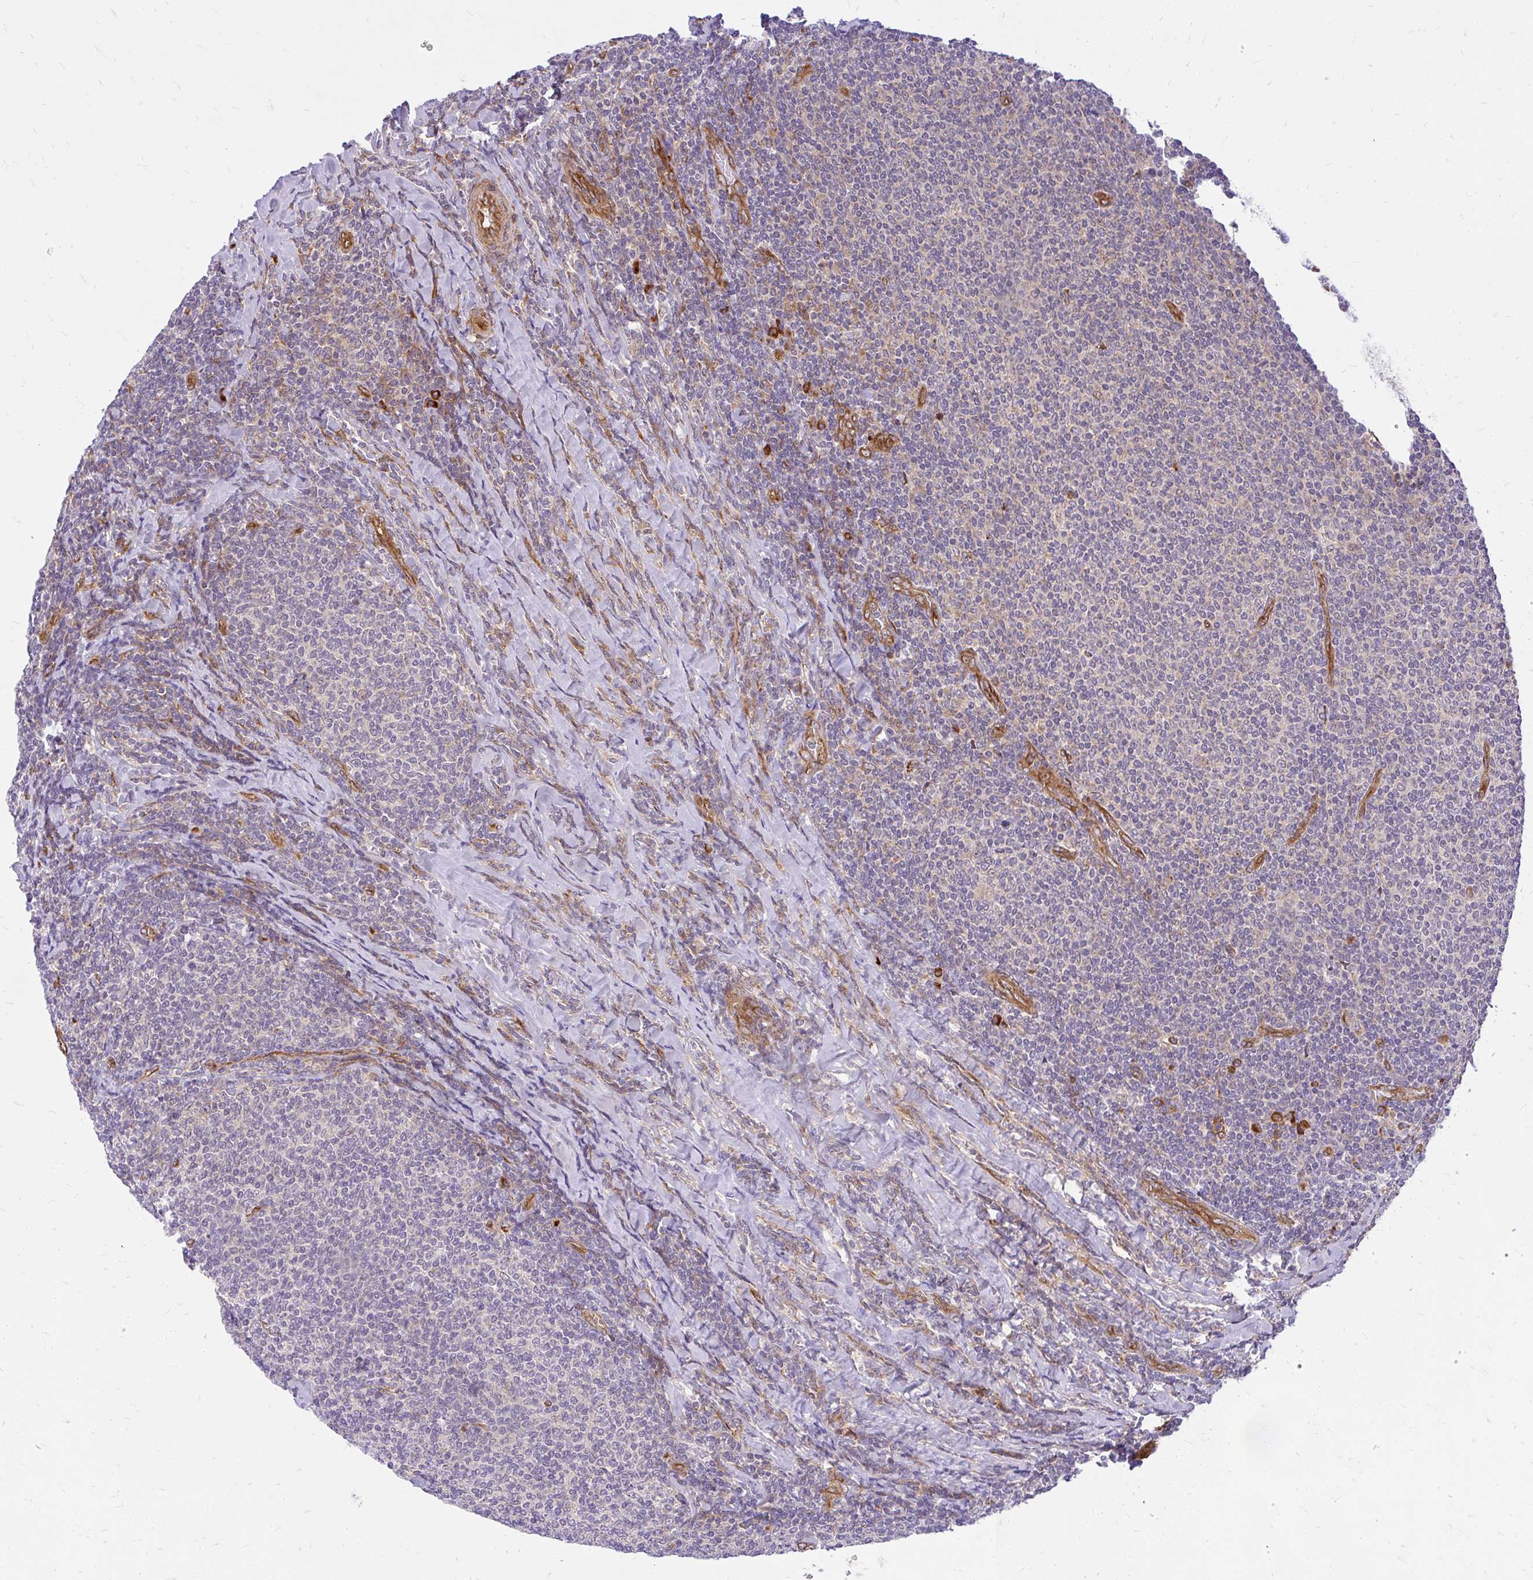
{"staining": {"intensity": "negative", "quantity": "none", "location": "none"}, "tissue": "lymphoma", "cell_type": "Tumor cells", "image_type": "cancer", "snomed": [{"axis": "morphology", "description": "Malignant lymphoma, non-Hodgkin's type, Low grade"}, {"axis": "topography", "description": "Lymph node"}], "caption": "Immunohistochemistry of human malignant lymphoma, non-Hodgkin's type (low-grade) shows no staining in tumor cells. The staining was performed using DAB (3,3'-diaminobenzidine) to visualize the protein expression in brown, while the nuclei were stained in blue with hematoxylin (Magnification: 20x).", "gene": "RSKR", "patient": {"sex": "male", "age": 52}}